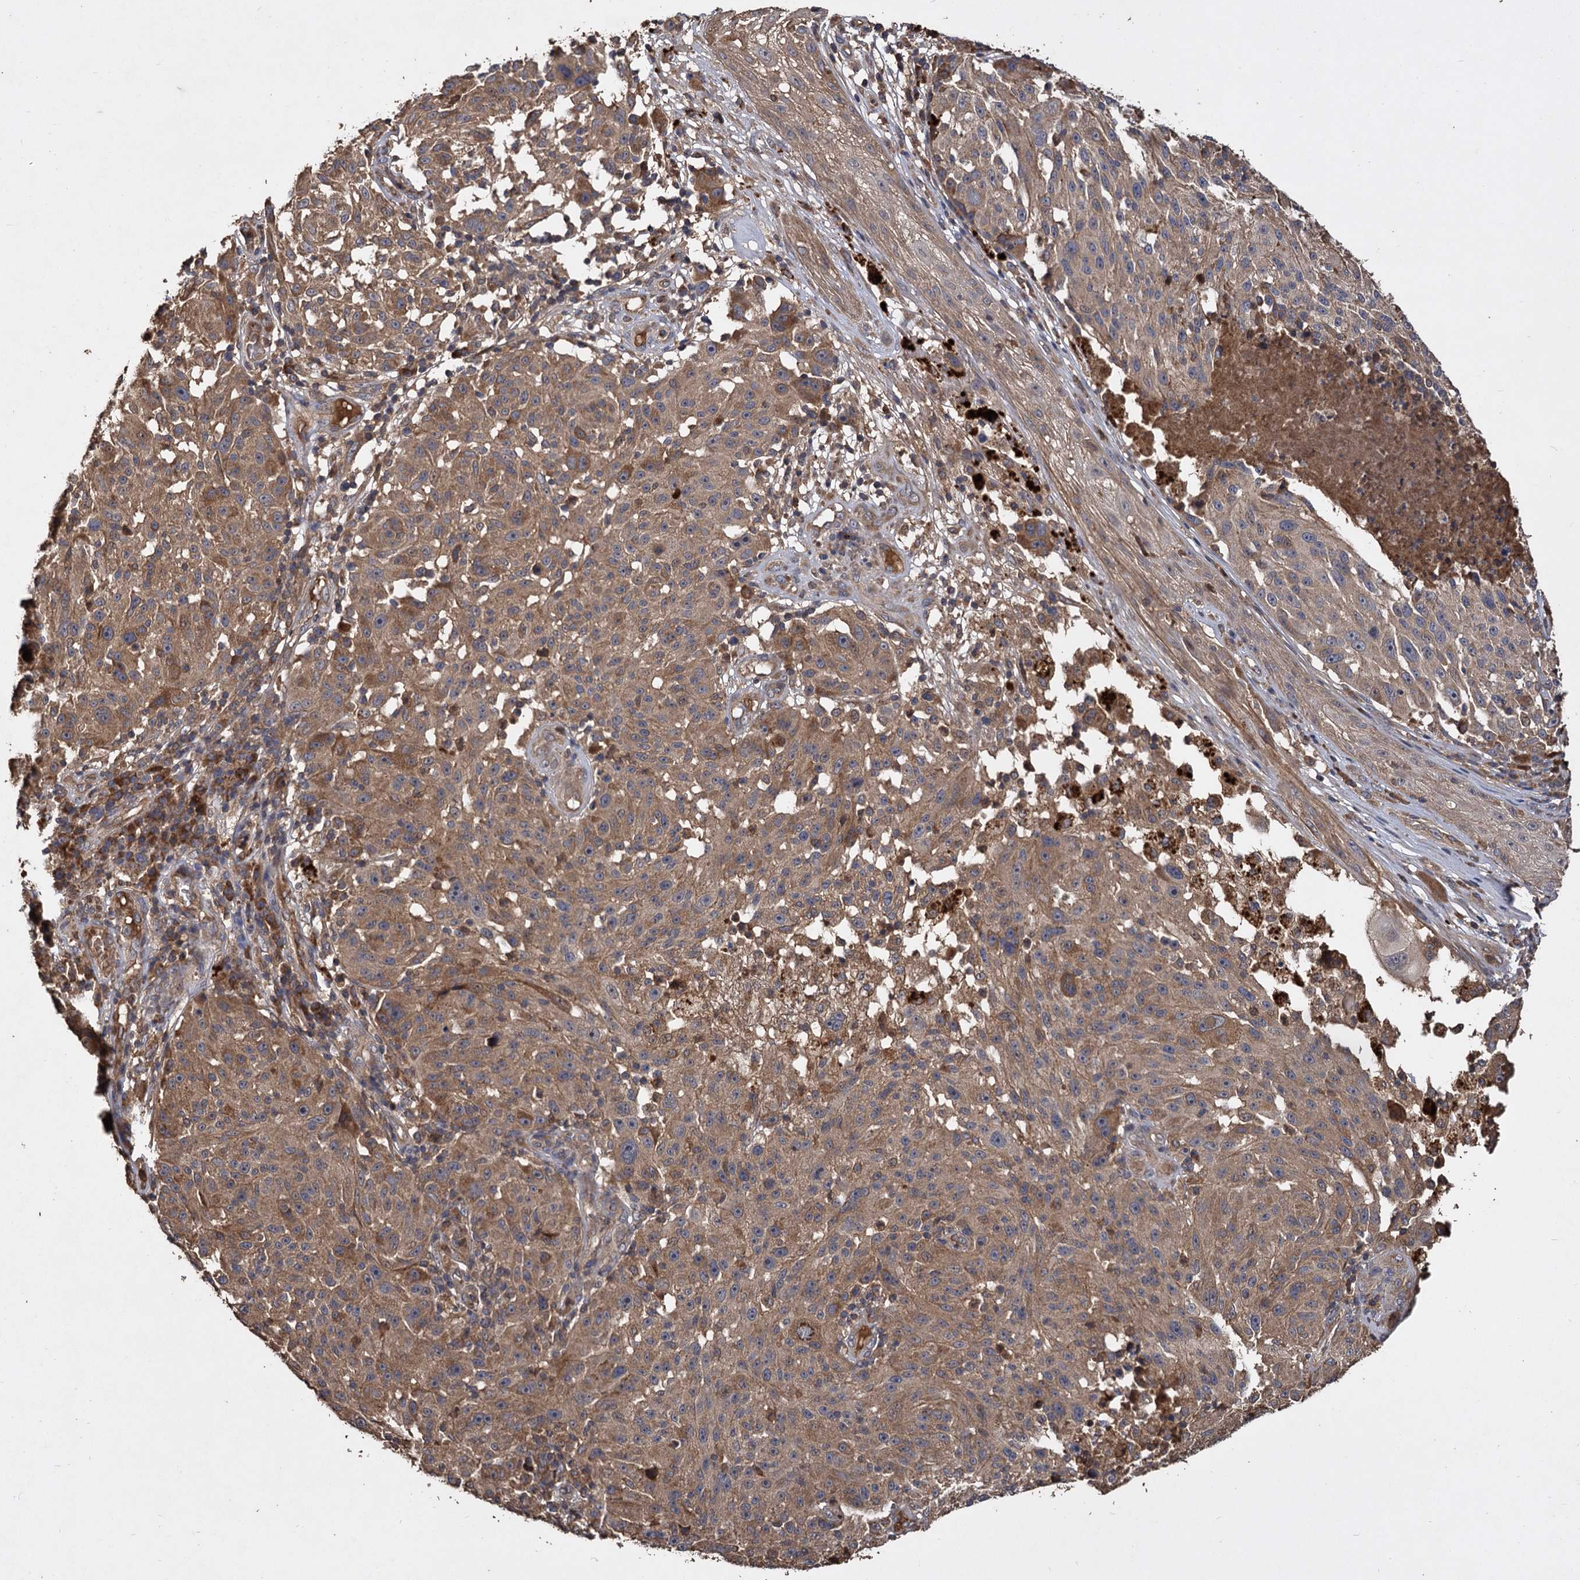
{"staining": {"intensity": "weak", "quantity": ">75%", "location": "cytoplasmic/membranous"}, "tissue": "melanoma", "cell_type": "Tumor cells", "image_type": "cancer", "snomed": [{"axis": "morphology", "description": "Malignant melanoma, NOS"}, {"axis": "topography", "description": "Skin"}], "caption": "IHC (DAB (3,3'-diaminobenzidine)) staining of human melanoma reveals weak cytoplasmic/membranous protein staining in approximately >75% of tumor cells.", "gene": "GCLC", "patient": {"sex": "male", "age": 53}}